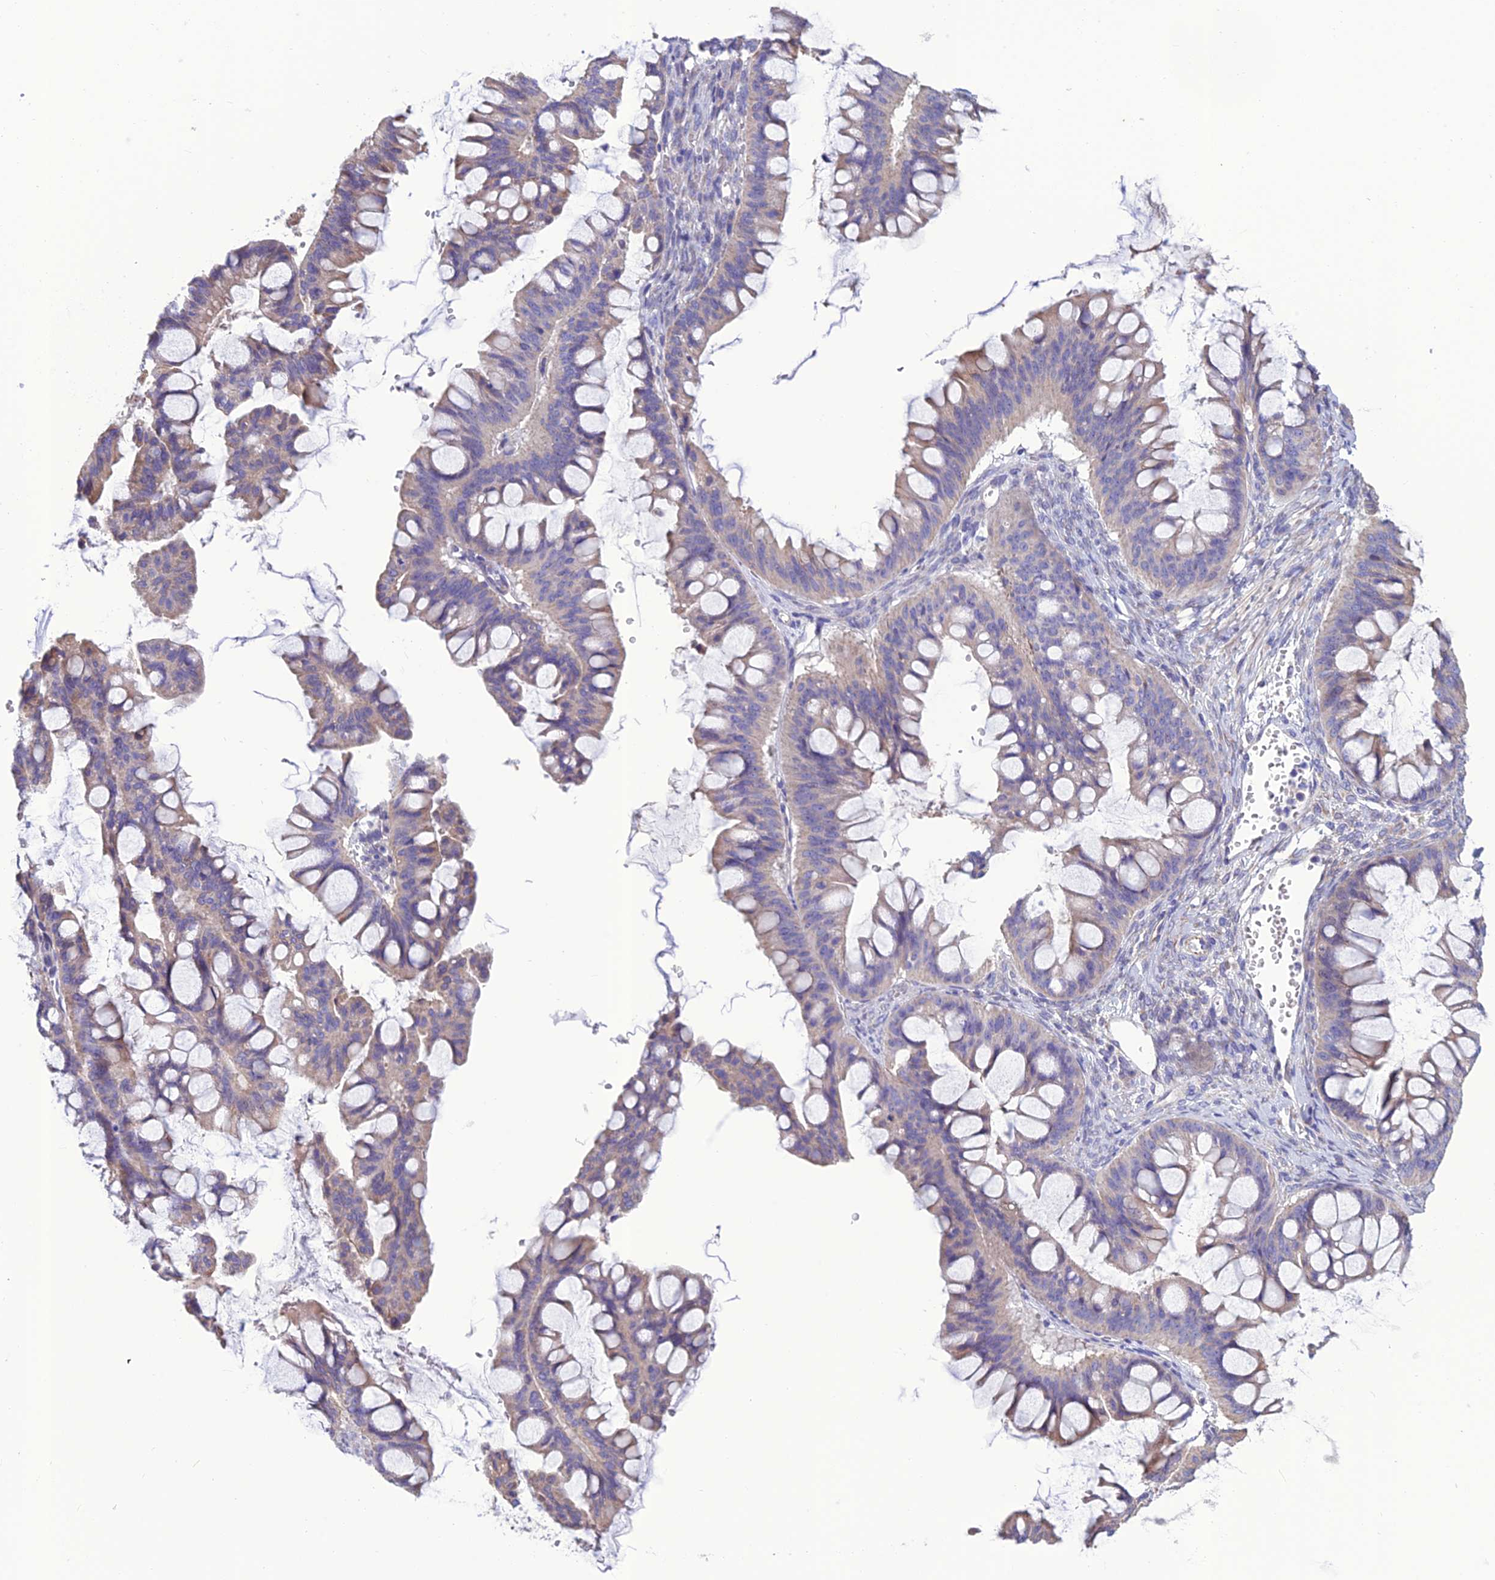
{"staining": {"intensity": "weak", "quantity": "25%-75%", "location": "cytoplasmic/membranous"}, "tissue": "ovarian cancer", "cell_type": "Tumor cells", "image_type": "cancer", "snomed": [{"axis": "morphology", "description": "Cystadenocarcinoma, mucinous, NOS"}, {"axis": "topography", "description": "Ovary"}], "caption": "IHC histopathology image of human ovarian cancer (mucinous cystadenocarcinoma) stained for a protein (brown), which displays low levels of weak cytoplasmic/membranous positivity in approximately 25%-75% of tumor cells.", "gene": "BHMT2", "patient": {"sex": "female", "age": 73}}